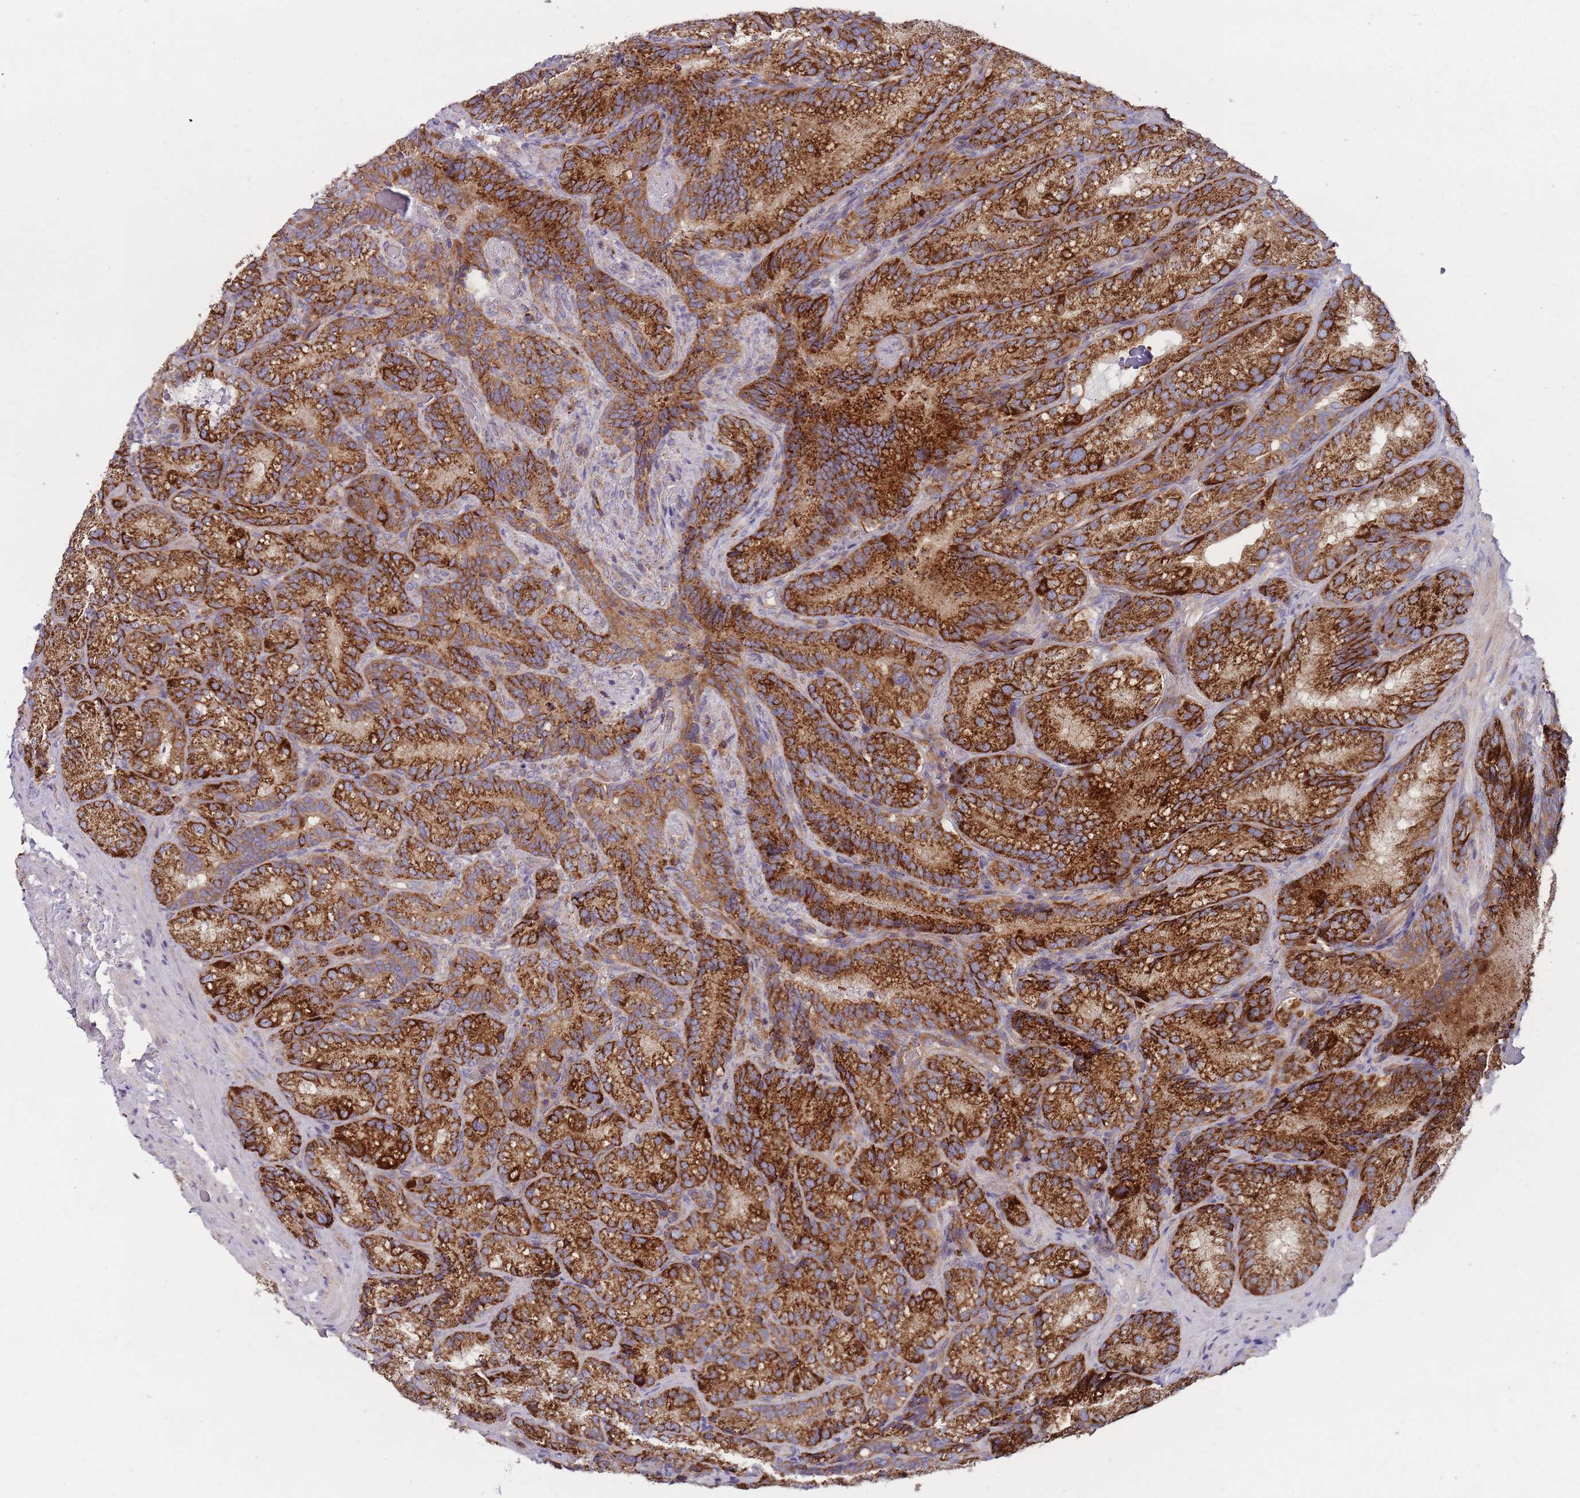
{"staining": {"intensity": "strong", "quantity": ">75%", "location": "cytoplasmic/membranous"}, "tissue": "seminal vesicle", "cell_type": "Glandular cells", "image_type": "normal", "snomed": [{"axis": "morphology", "description": "Normal tissue, NOS"}, {"axis": "topography", "description": "Seminal veicle"}], "caption": "Benign seminal vesicle demonstrates strong cytoplasmic/membranous expression in approximately >75% of glandular cells (Brightfield microscopy of DAB IHC at high magnification)..", "gene": "ENSG00000255639", "patient": {"sex": "male", "age": 58}}